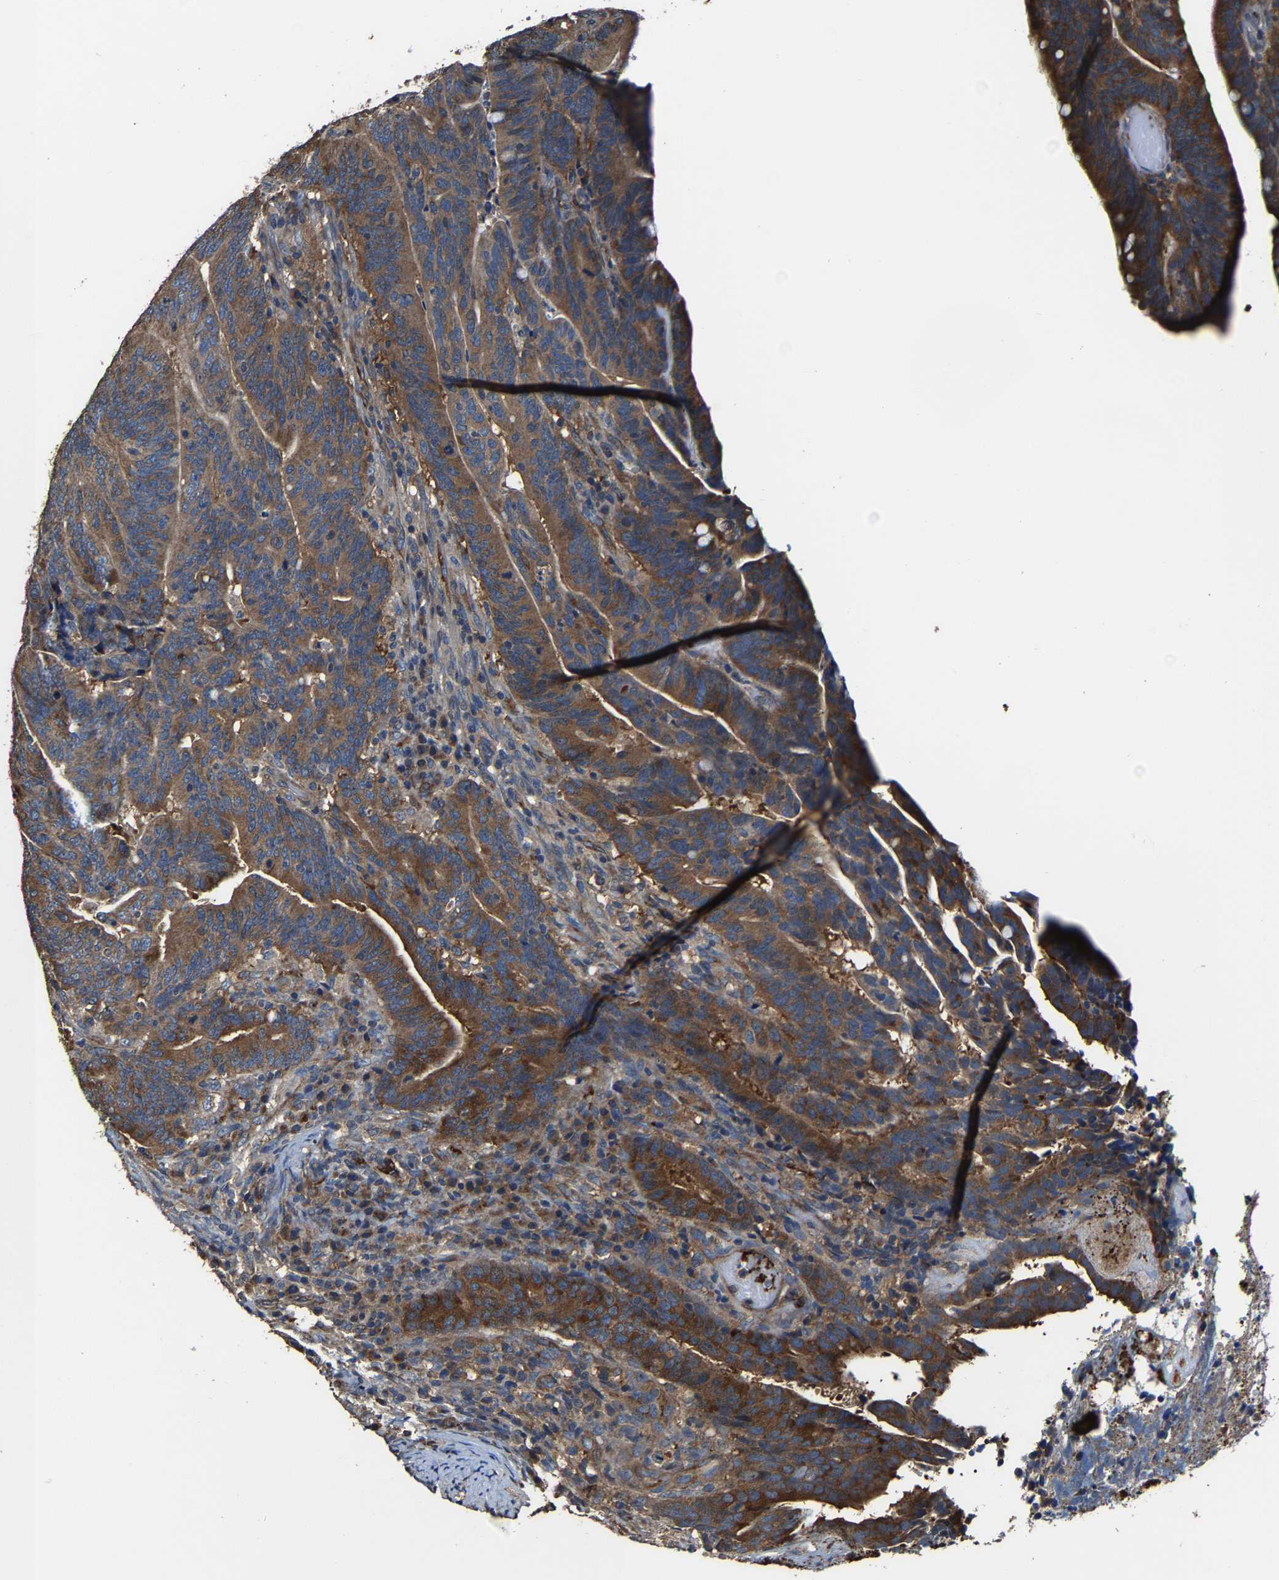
{"staining": {"intensity": "moderate", "quantity": ">75%", "location": "cytoplasmic/membranous"}, "tissue": "colorectal cancer", "cell_type": "Tumor cells", "image_type": "cancer", "snomed": [{"axis": "morphology", "description": "Adenocarcinoma, NOS"}, {"axis": "topography", "description": "Colon"}], "caption": "The image displays staining of adenocarcinoma (colorectal), revealing moderate cytoplasmic/membranous protein expression (brown color) within tumor cells.", "gene": "GFRA3", "patient": {"sex": "female", "age": 66}}